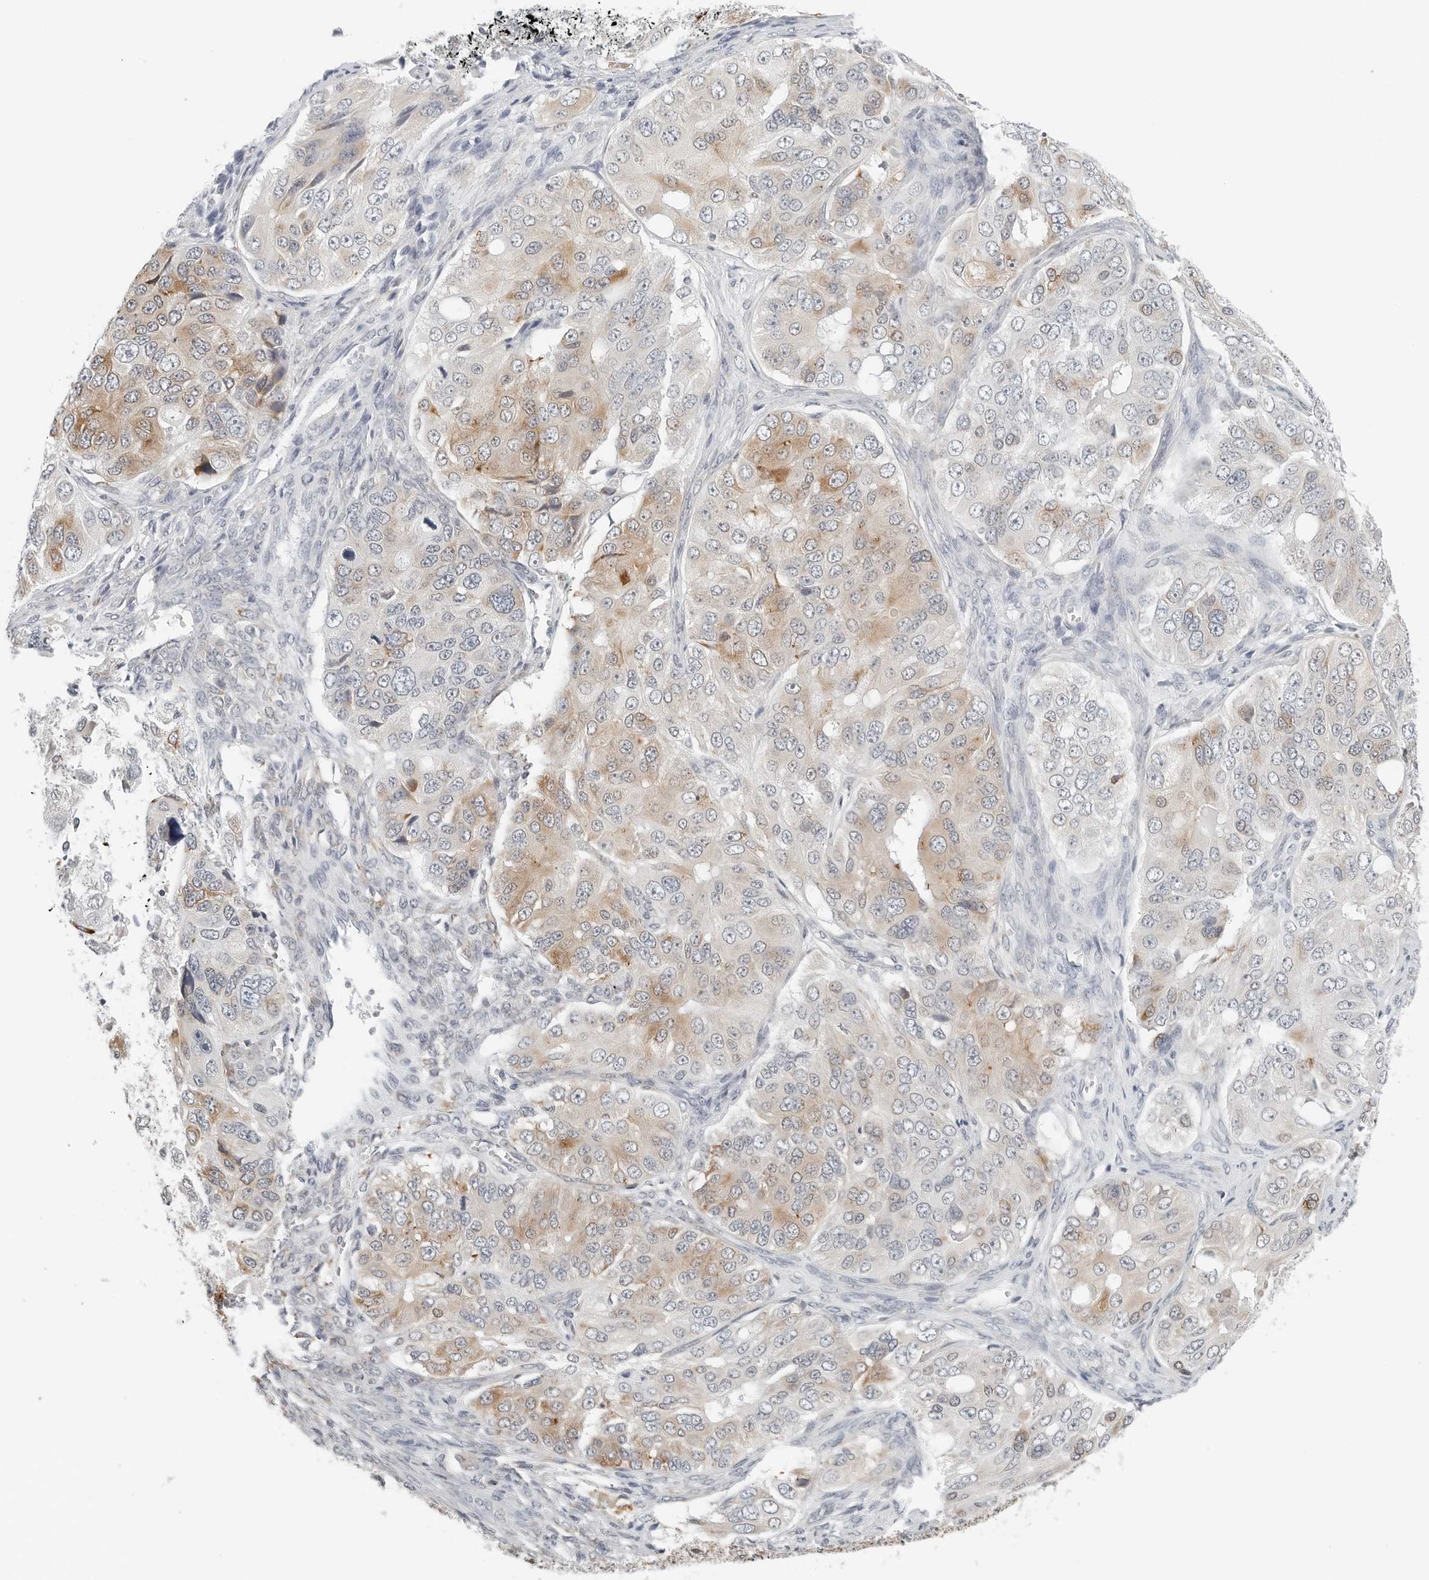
{"staining": {"intensity": "moderate", "quantity": "<25%", "location": "cytoplasmic/membranous"}, "tissue": "ovarian cancer", "cell_type": "Tumor cells", "image_type": "cancer", "snomed": [{"axis": "morphology", "description": "Carcinoma, endometroid"}, {"axis": "topography", "description": "Ovary"}], "caption": "Immunohistochemistry (DAB (3,3'-diaminobenzidine)) staining of endometroid carcinoma (ovarian) exhibits moderate cytoplasmic/membranous protein positivity in approximately <25% of tumor cells.", "gene": "P4HA2", "patient": {"sex": "female", "age": 51}}